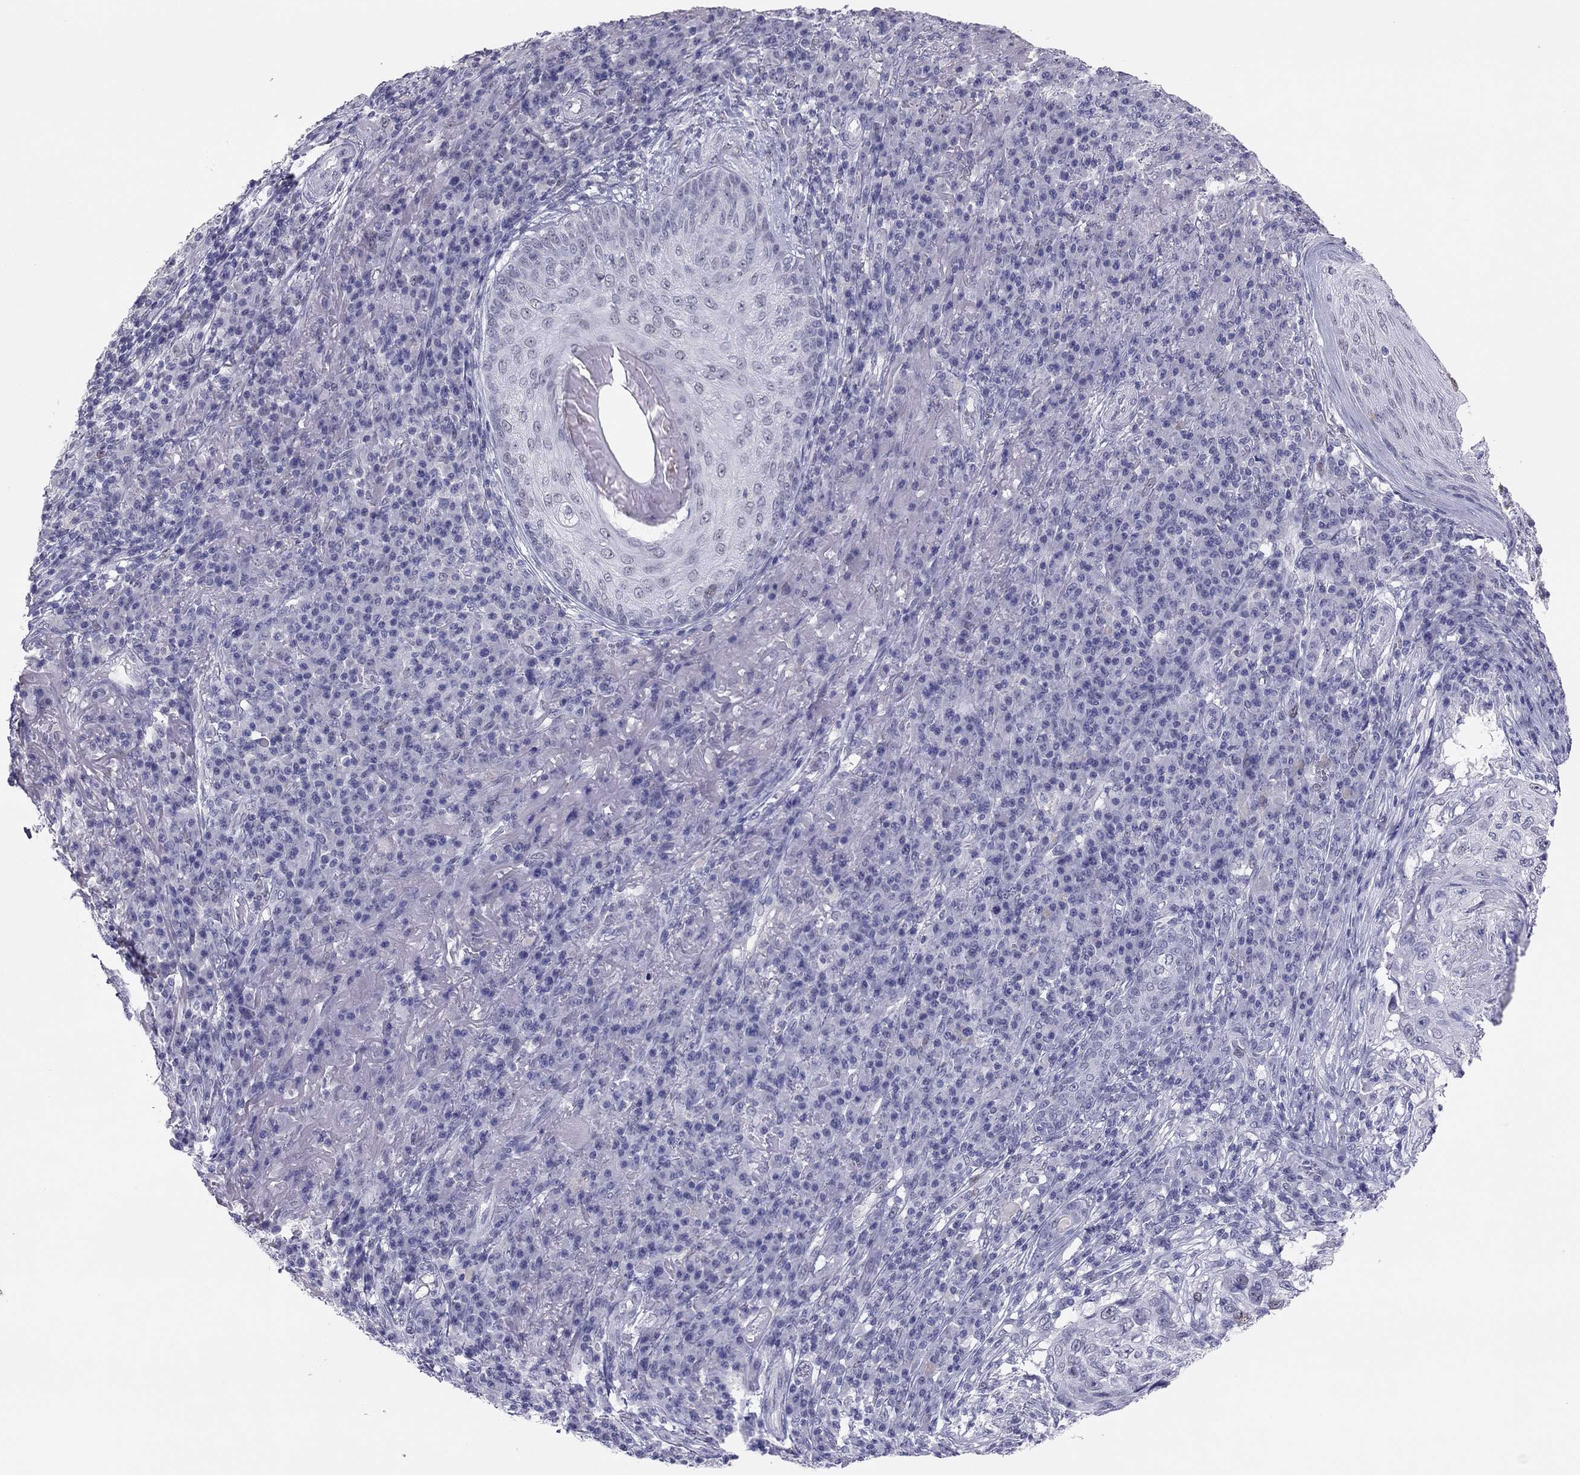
{"staining": {"intensity": "weak", "quantity": "<25%", "location": "nuclear"}, "tissue": "skin cancer", "cell_type": "Tumor cells", "image_type": "cancer", "snomed": [{"axis": "morphology", "description": "Squamous cell carcinoma, NOS"}, {"axis": "topography", "description": "Skin"}], "caption": "The IHC image has no significant positivity in tumor cells of skin squamous cell carcinoma tissue. (Brightfield microscopy of DAB (3,3'-diaminobenzidine) IHC at high magnification).", "gene": "PHOX2A", "patient": {"sex": "male", "age": 92}}